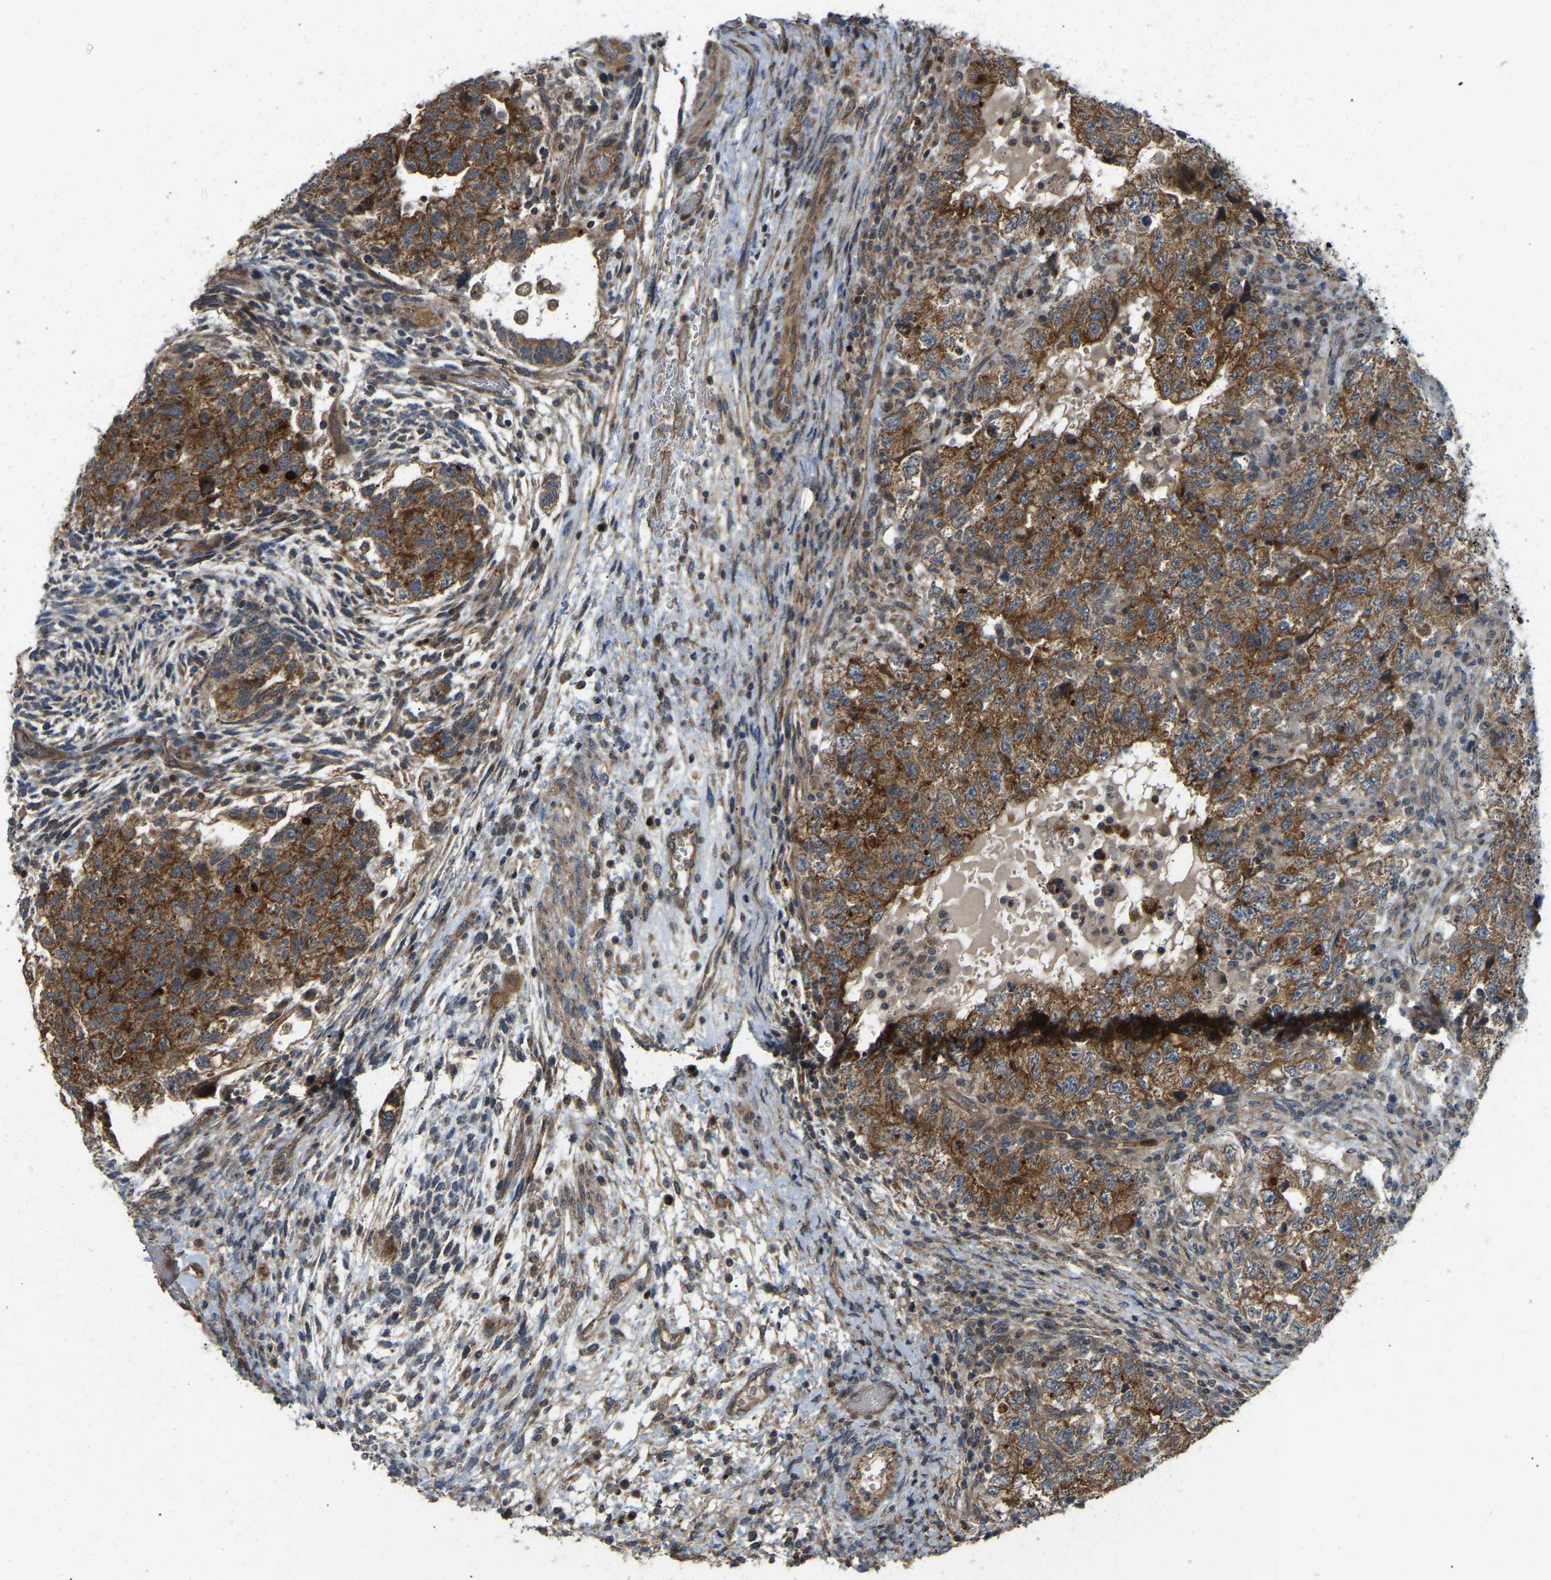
{"staining": {"intensity": "strong", "quantity": ">75%", "location": "cytoplasmic/membranous"}, "tissue": "testis cancer", "cell_type": "Tumor cells", "image_type": "cancer", "snomed": [{"axis": "morphology", "description": "Carcinoma, Embryonal, NOS"}, {"axis": "topography", "description": "Testis"}], "caption": "This is a histology image of immunohistochemistry staining of testis cancer (embryonal carcinoma), which shows strong staining in the cytoplasmic/membranous of tumor cells.", "gene": "C21orf91", "patient": {"sex": "male", "age": 36}}